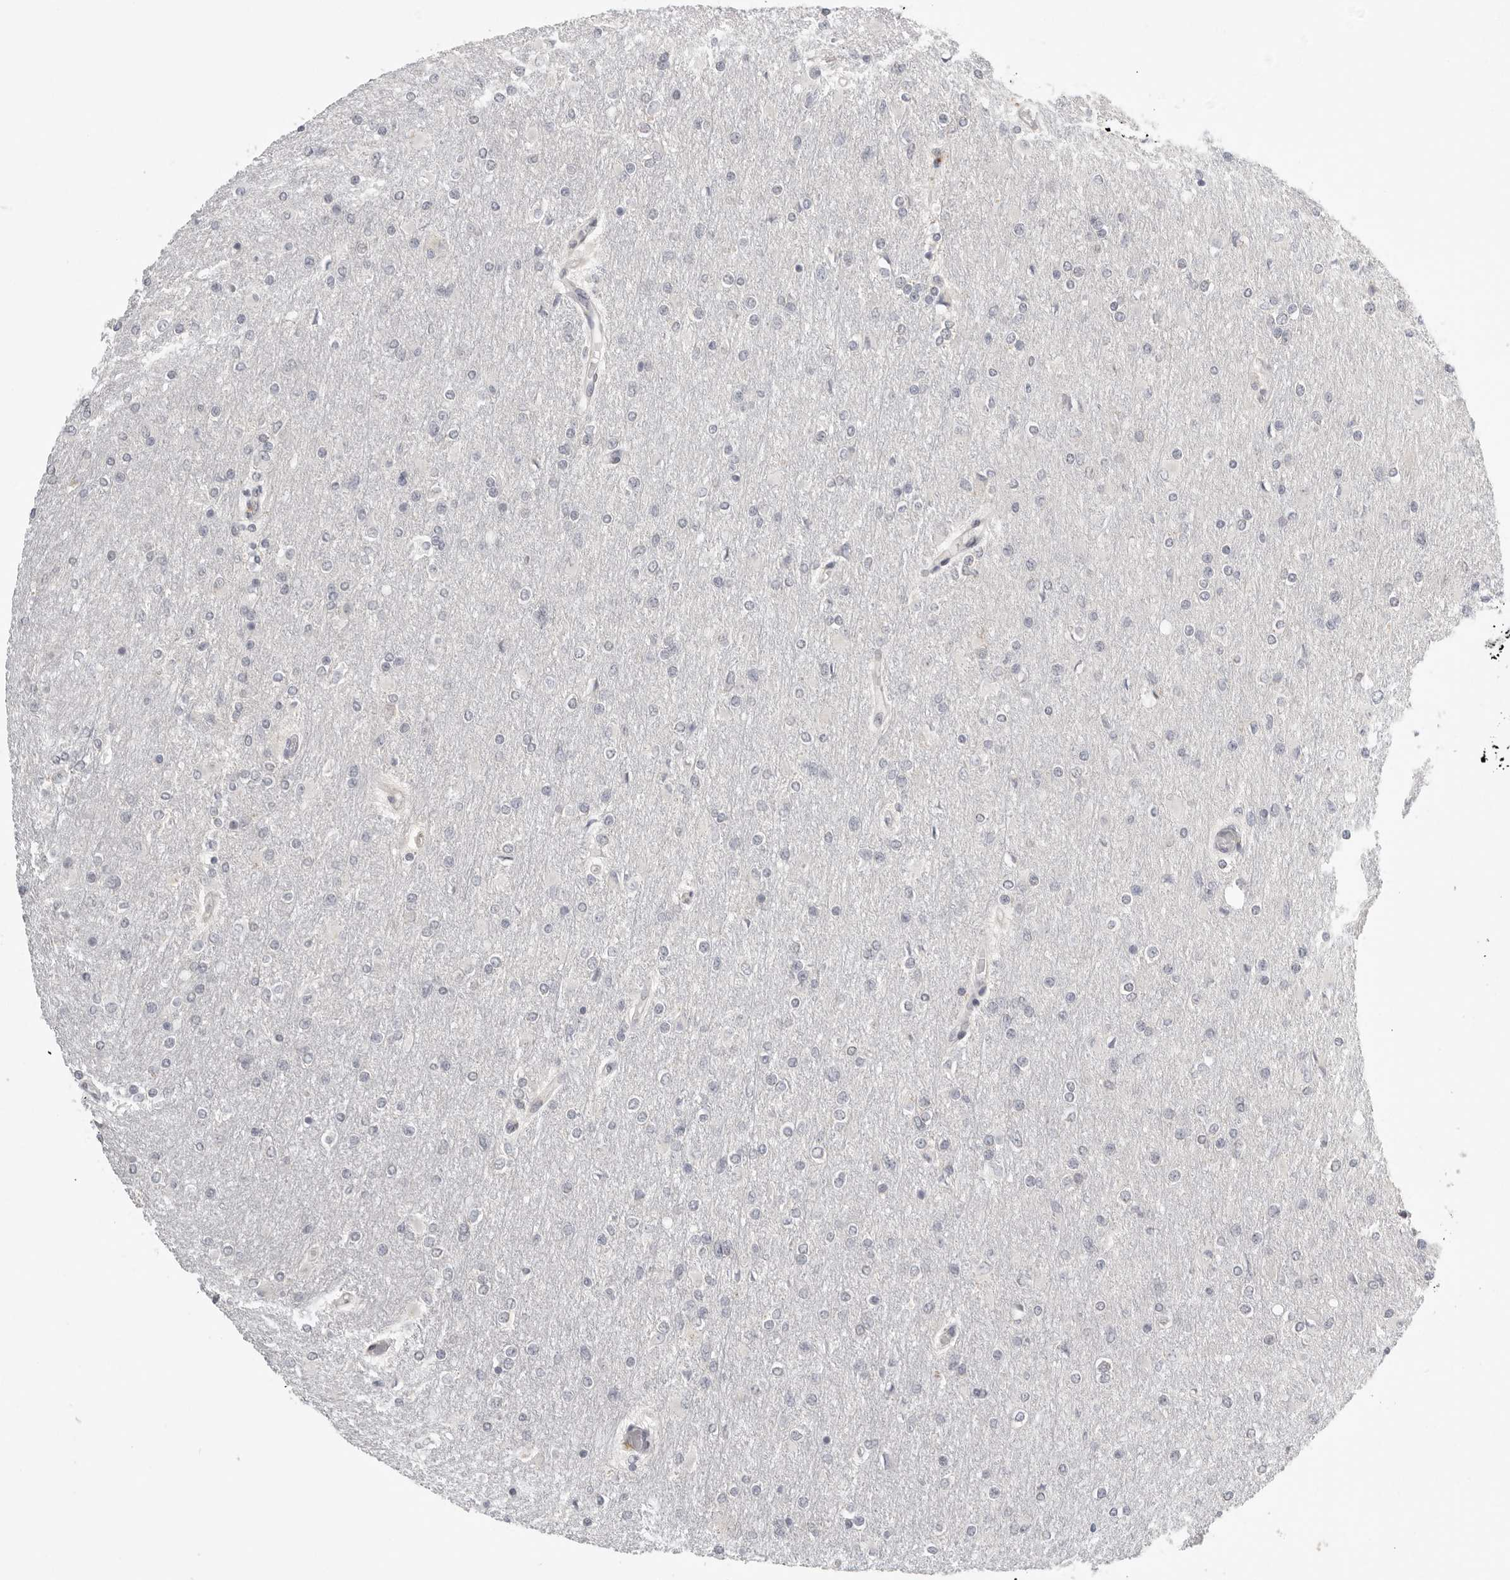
{"staining": {"intensity": "negative", "quantity": "none", "location": "none"}, "tissue": "glioma", "cell_type": "Tumor cells", "image_type": "cancer", "snomed": [{"axis": "morphology", "description": "Glioma, malignant, High grade"}, {"axis": "topography", "description": "Cerebral cortex"}], "caption": "DAB (3,3'-diaminobenzidine) immunohistochemical staining of glioma demonstrates no significant positivity in tumor cells.", "gene": "STAB2", "patient": {"sex": "female", "age": 36}}